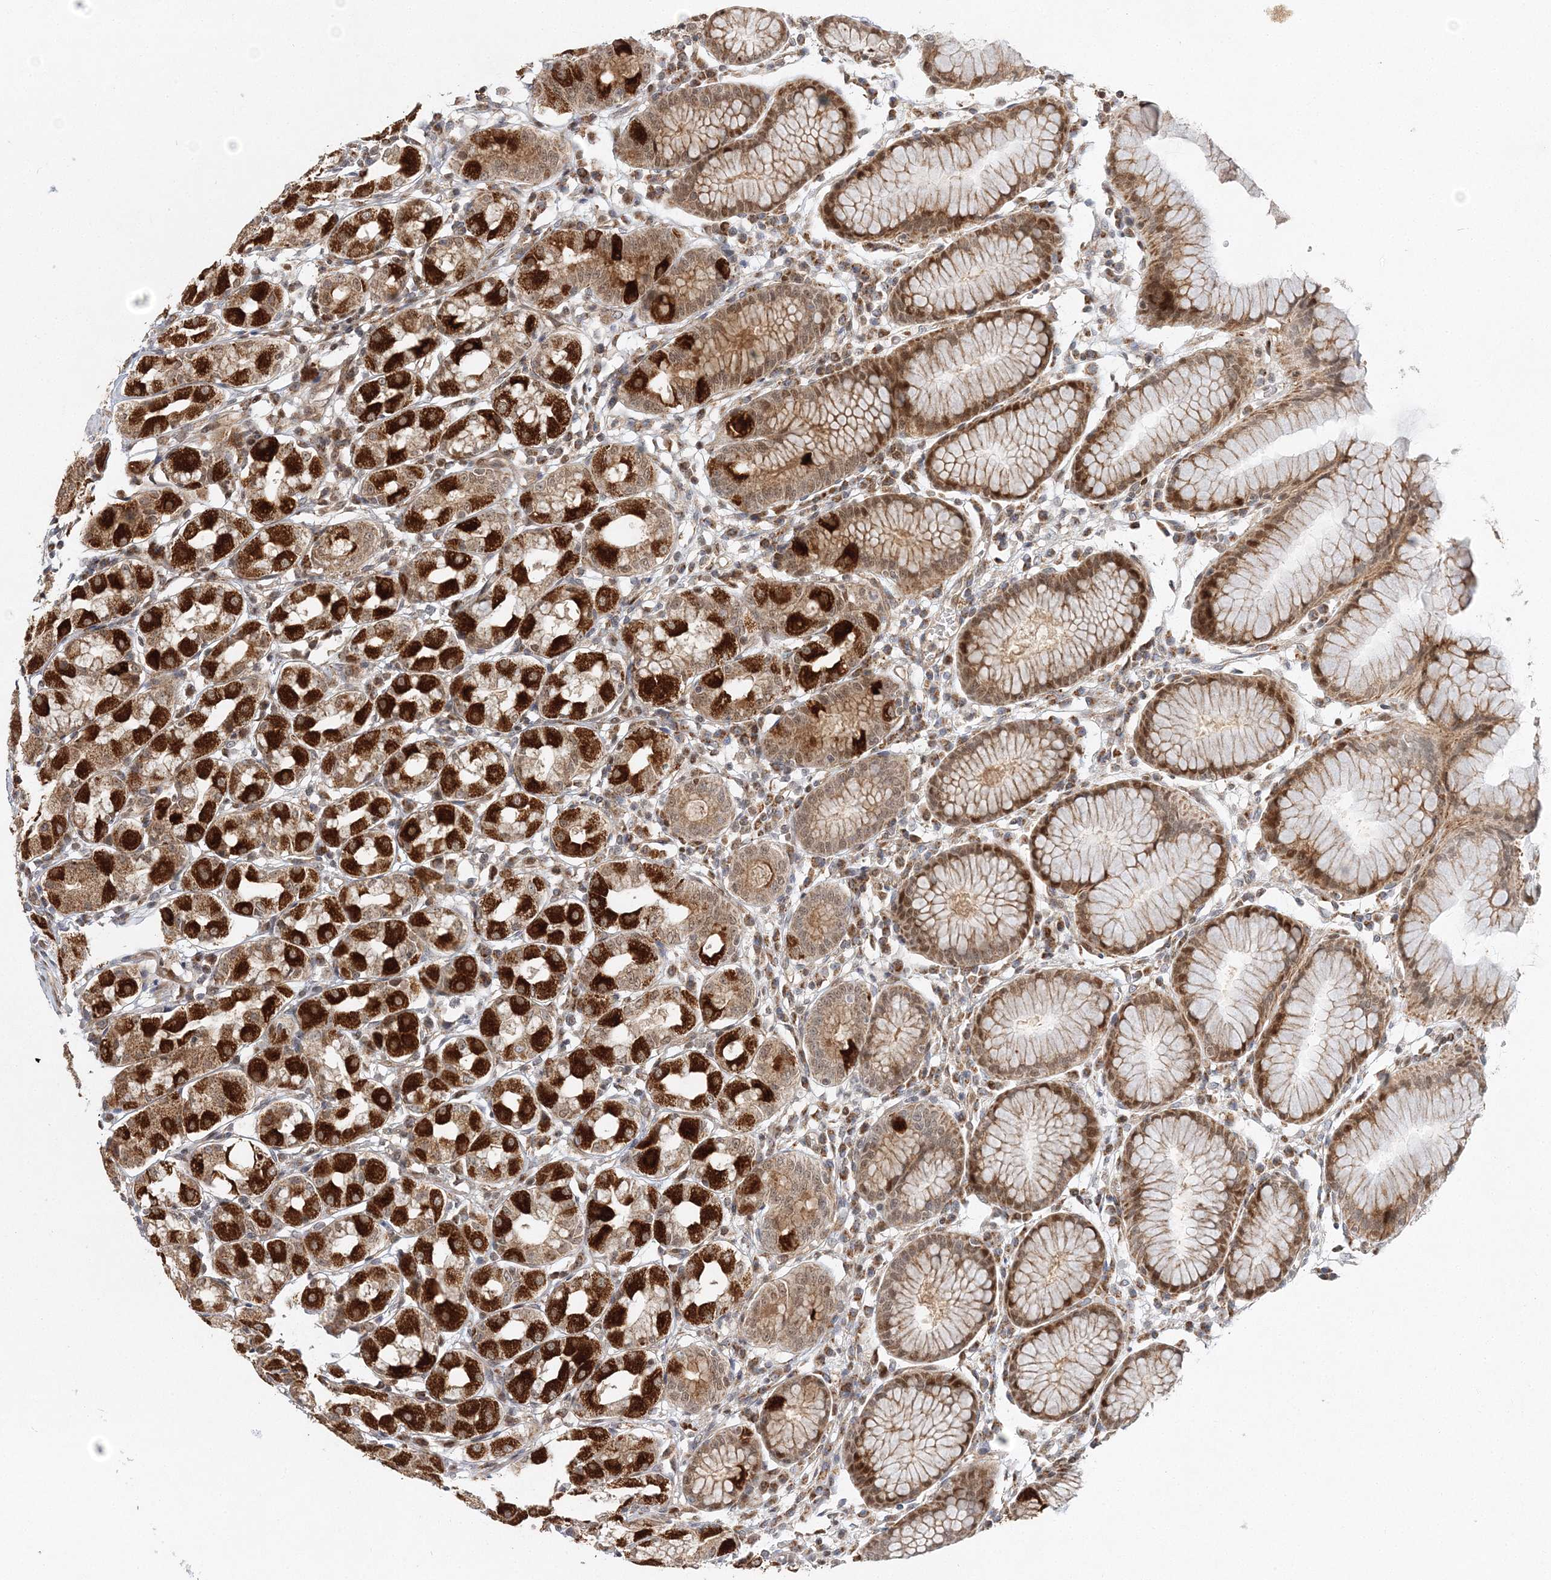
{"staining": {"intensity": "strong", "quantity": ">75%", "location": "cytoplasmic/membranous"}, "tissue": "stomach", "cell_type": "Glandular cells", "image_type": "normal", "snomed": [{"axis": "morphology", "description": "Normal tissue, NOS"}, {"axis": "topography", "description": "Stomach"}, {"axis": "topography", "description": "Stomach, lower"}], "caption": "DAB (3,3'-diaminobenzidine) immunohistochemical staining of benign human stomach displays strong cytoplasmic/membranous protein staining in approximately >75% of glandular cells. (IHC, brightfield microscopy, high magnification).", "gene": "RAB11FIP2", "patient": {"sex": "female", "age": 56}}